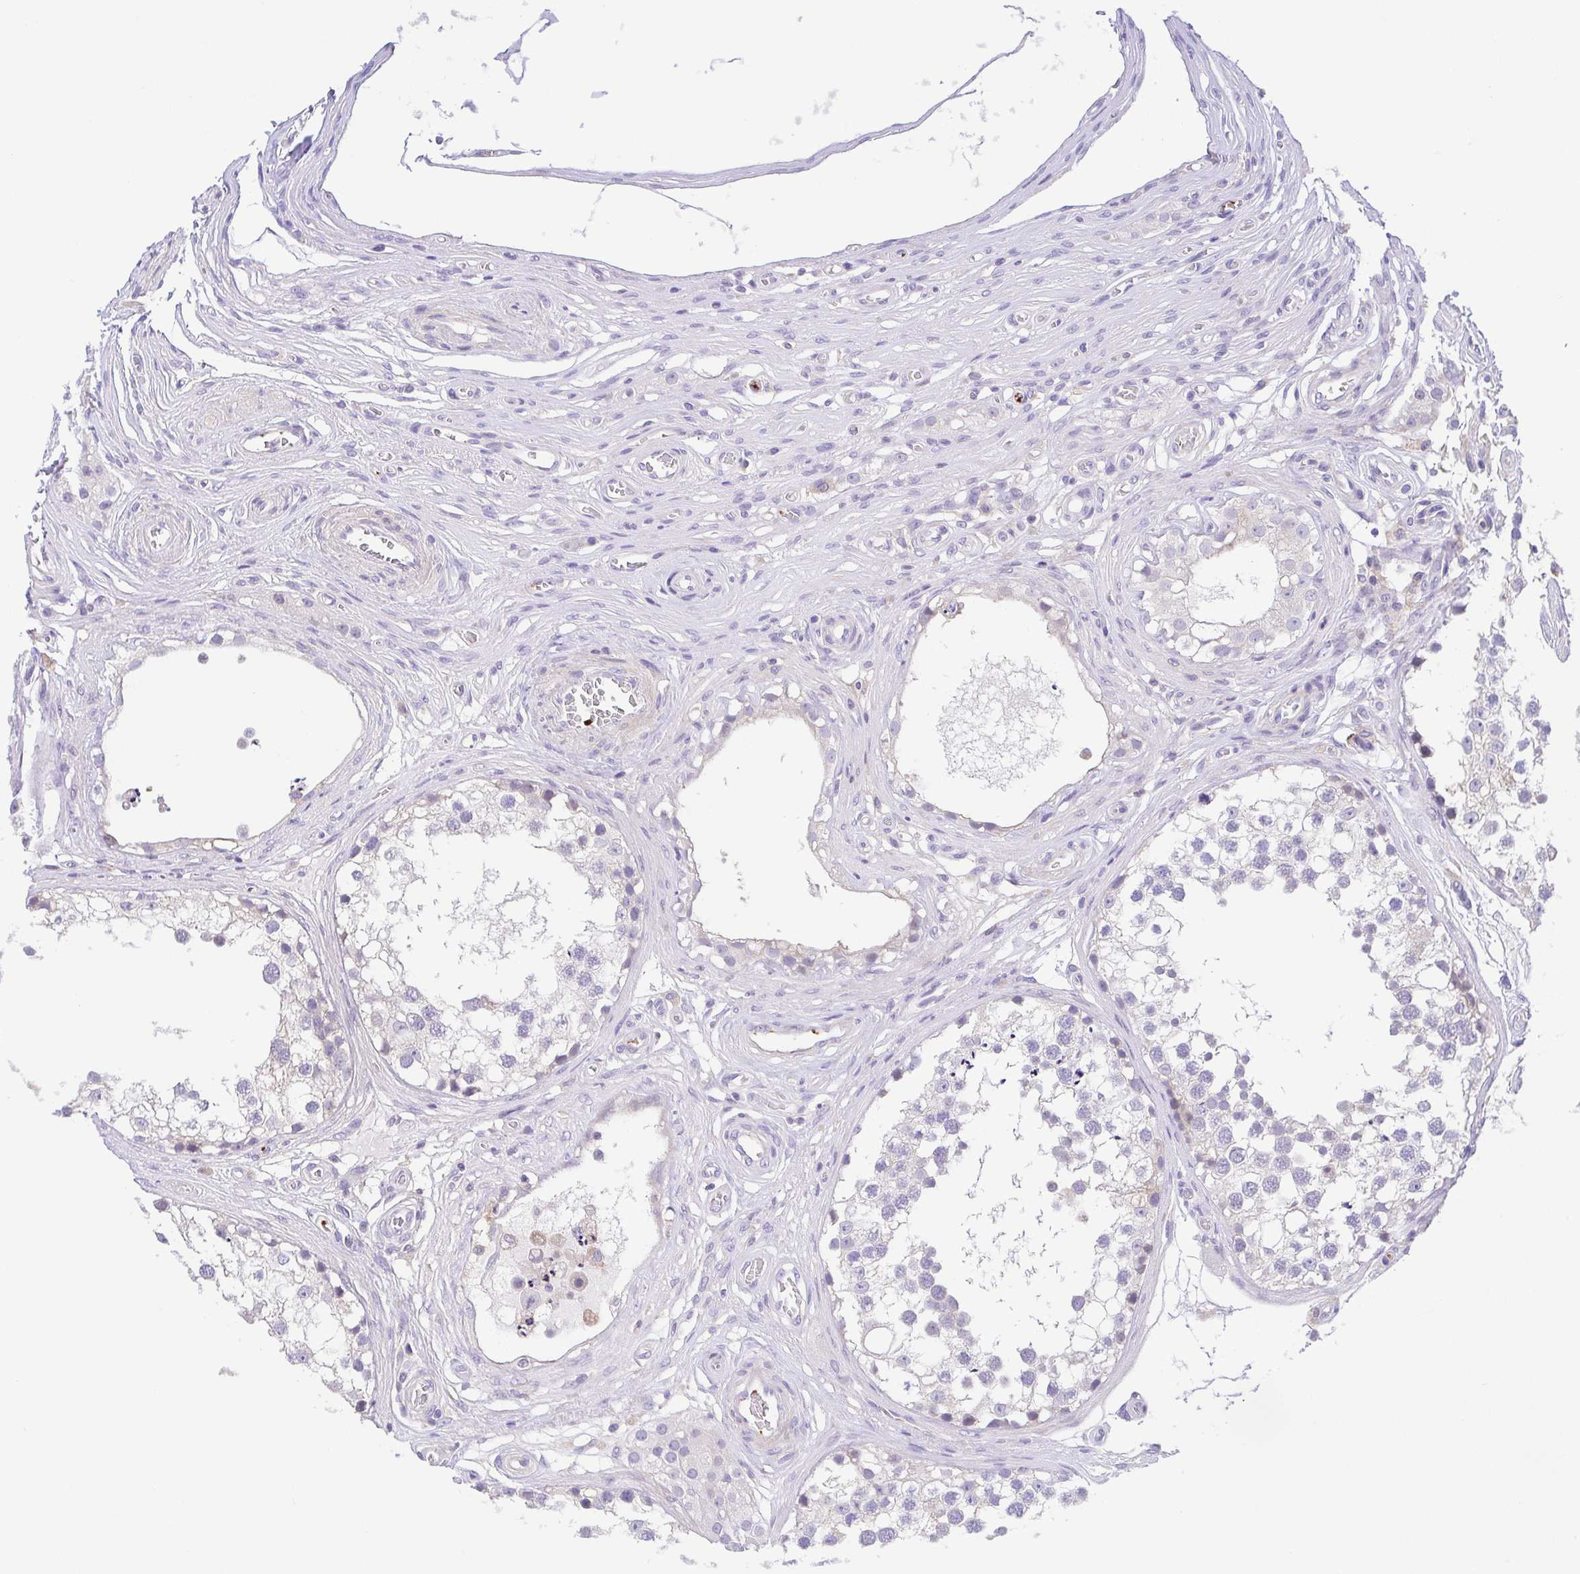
{"staining": {"intensity": "negative", "quantity": "none", "location": "none"}, "tissue": "testis", "cell_type": "Cells in seminiferous ducts", "image_type": "normal", "snomed": [{"axis": "morphology", "description": "Normal tissue, NOS"}, {"axis": "morphology", "description": "Seminoma, NOS"}, {"axis": "topography", "description": "Testis"}], "caption": "Cells in seminiferous ducts show no significant staining in benign testis.", "gene": "PRR14L", "patient": {"sex": "male", "age": 65}}